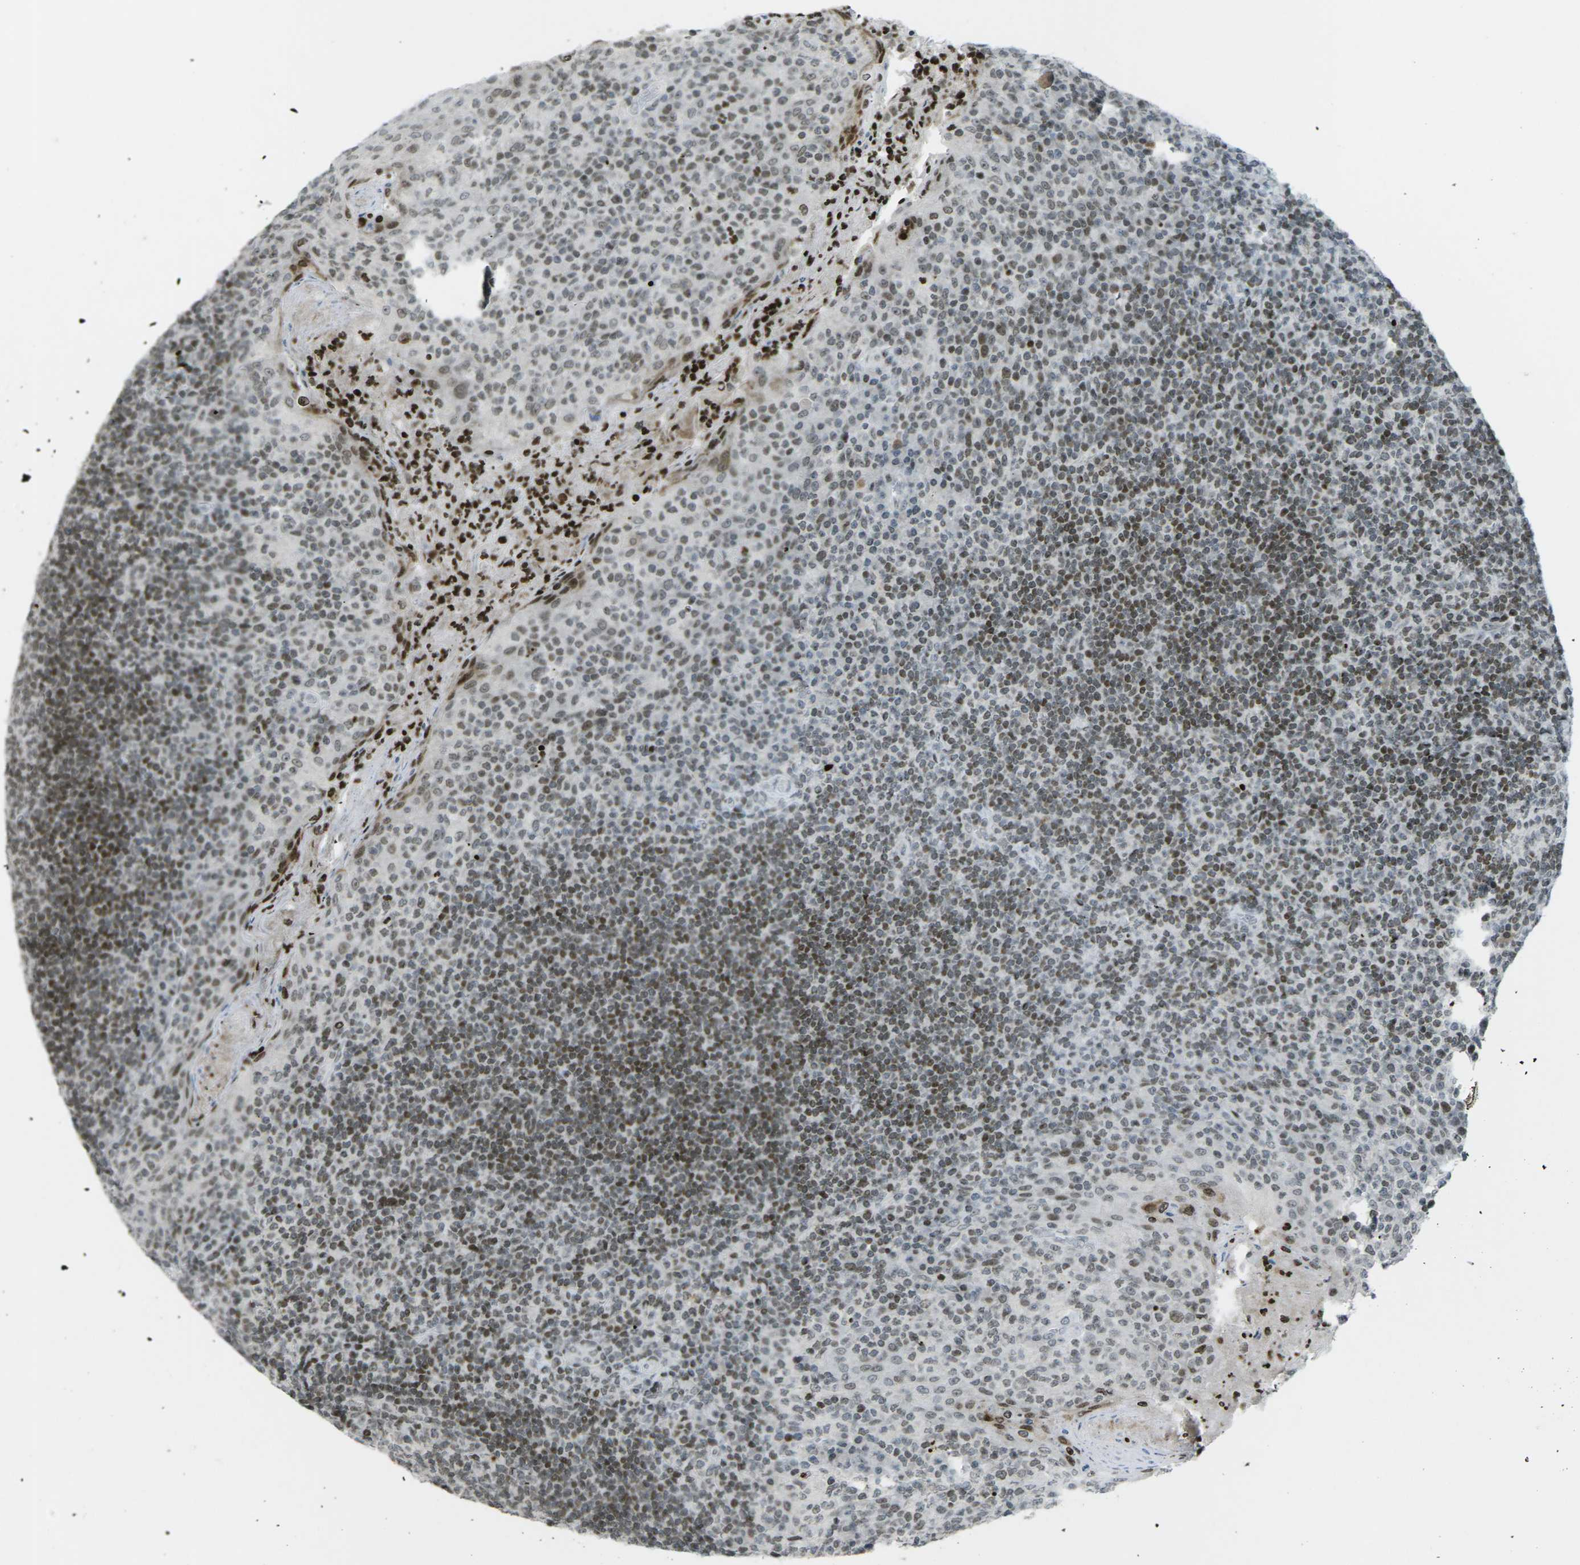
{"staining": {"intensity": "strong", "quantity": "25%-75%", "location": "nuclear"}, "tissue": "tonsil", "cell_type": "Germinal center cells", "image_type": "normal", "snomed": [{"axis": "morphology", "description": "Normal tissue, NOS"}, {"axis": "topography", "description": "Tonsil"}], "caption": "This micrograph shows immunohistochemistry staining of benign human tonsil, with high strong nuclear staining in about 25%-75% of germinal center cells.", "gene": "EME1", "patient": {"sex": "male", "age": 17}}